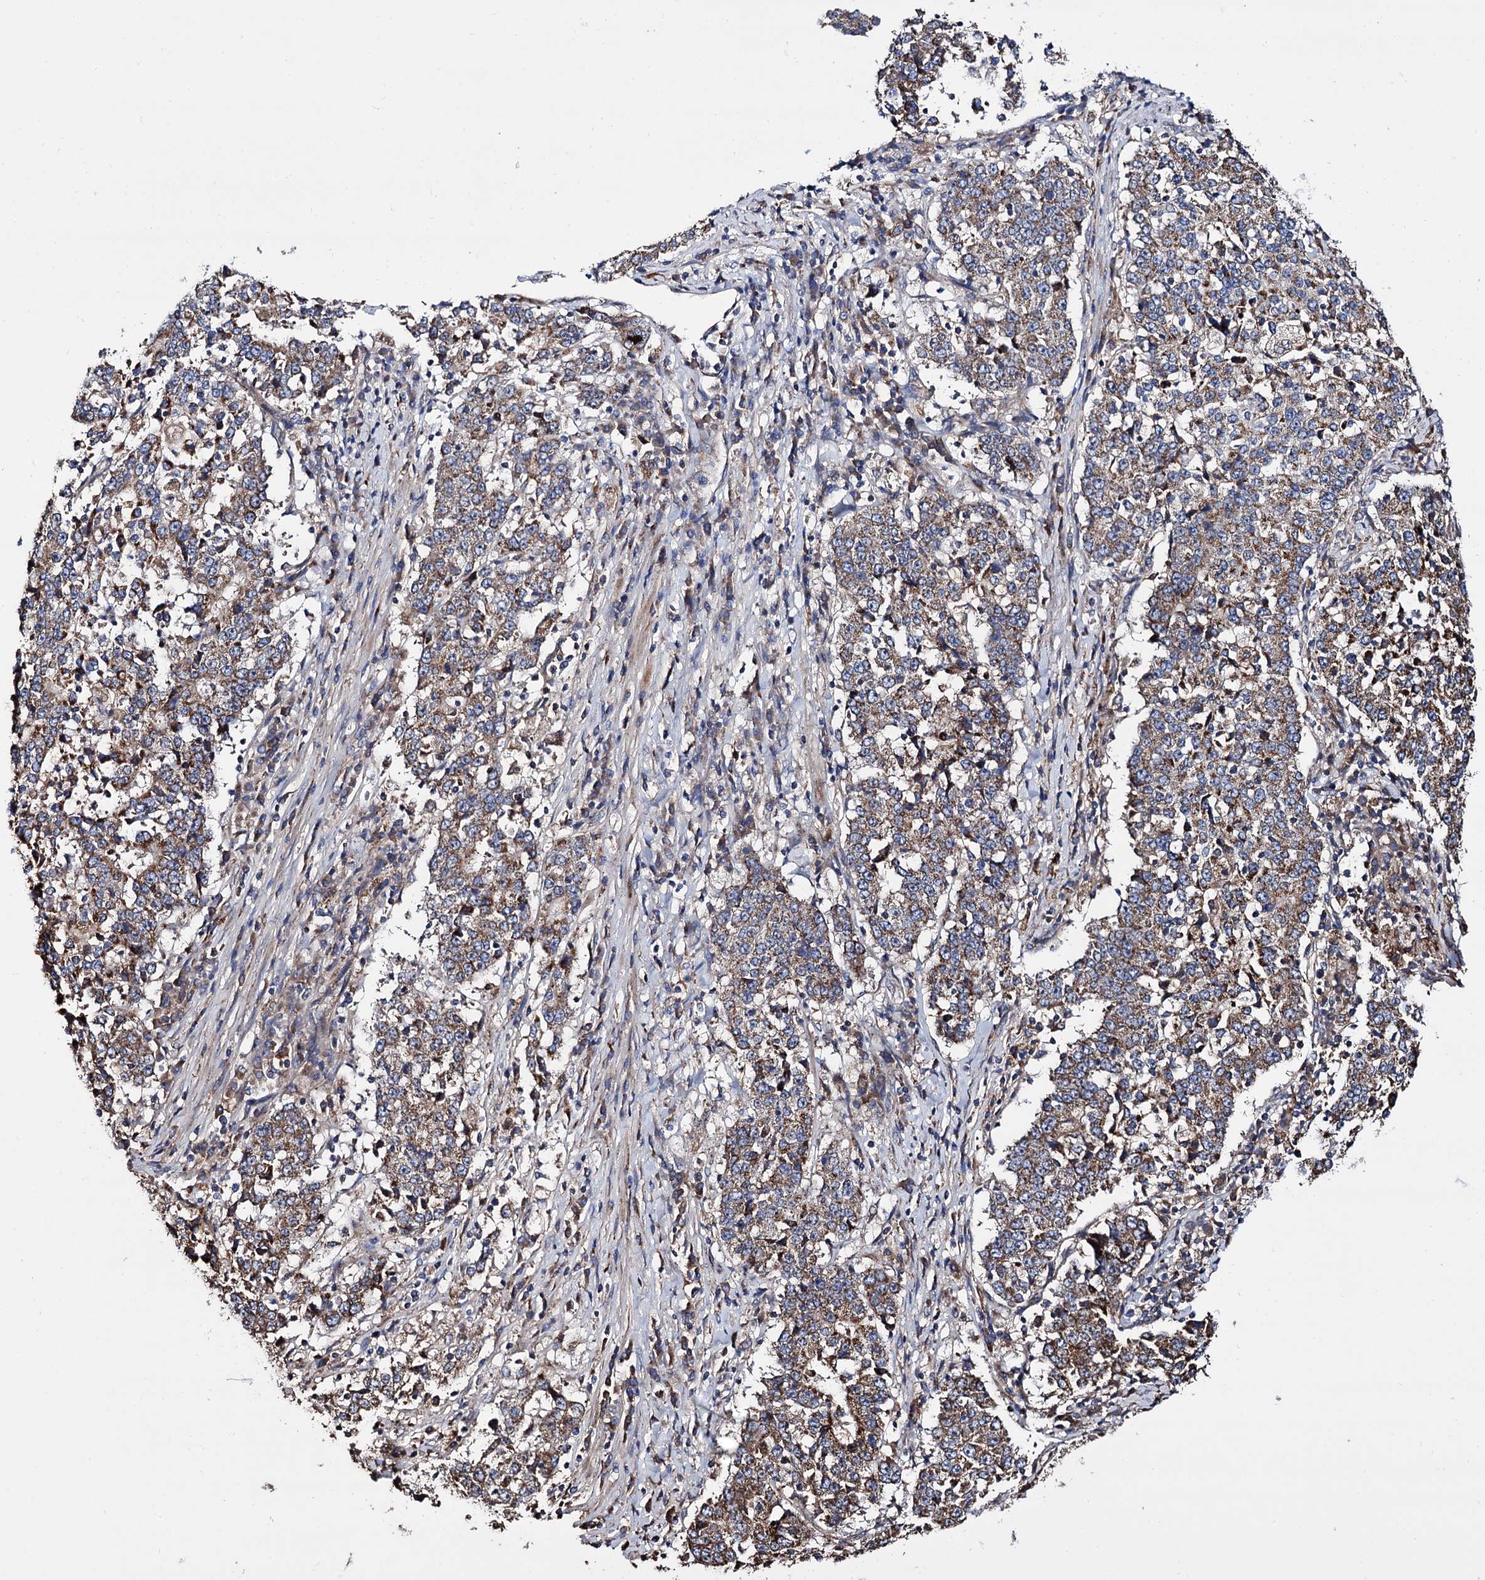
{"staining": {"intensity": "weak", "quantity": "25%-75%", "location": "cytoplasmic/membranous"}, "tissue": "stomach cancer", "cell_type": "Tumor cells", "image_type": "cancer", "snomed": [{"axis": "morphology", "description": "Adenocarcinoma, NOS"}, {"axis": "topography", "description": "Stomach"}], "caption": "Stomach cancer (adenocarcinoma) stained with immunohistochemistry (IHC) demonstrates weak cytoplasmic/membranous positivity in approximately 25%-75% of tumor cells. The staining is performed using DAB brown chromogen to label protein expression. The nuclei are counter-stained blue using hematoxylin.", "gene": "IQCH", "patient": {"sex": "male", "age": 59}}